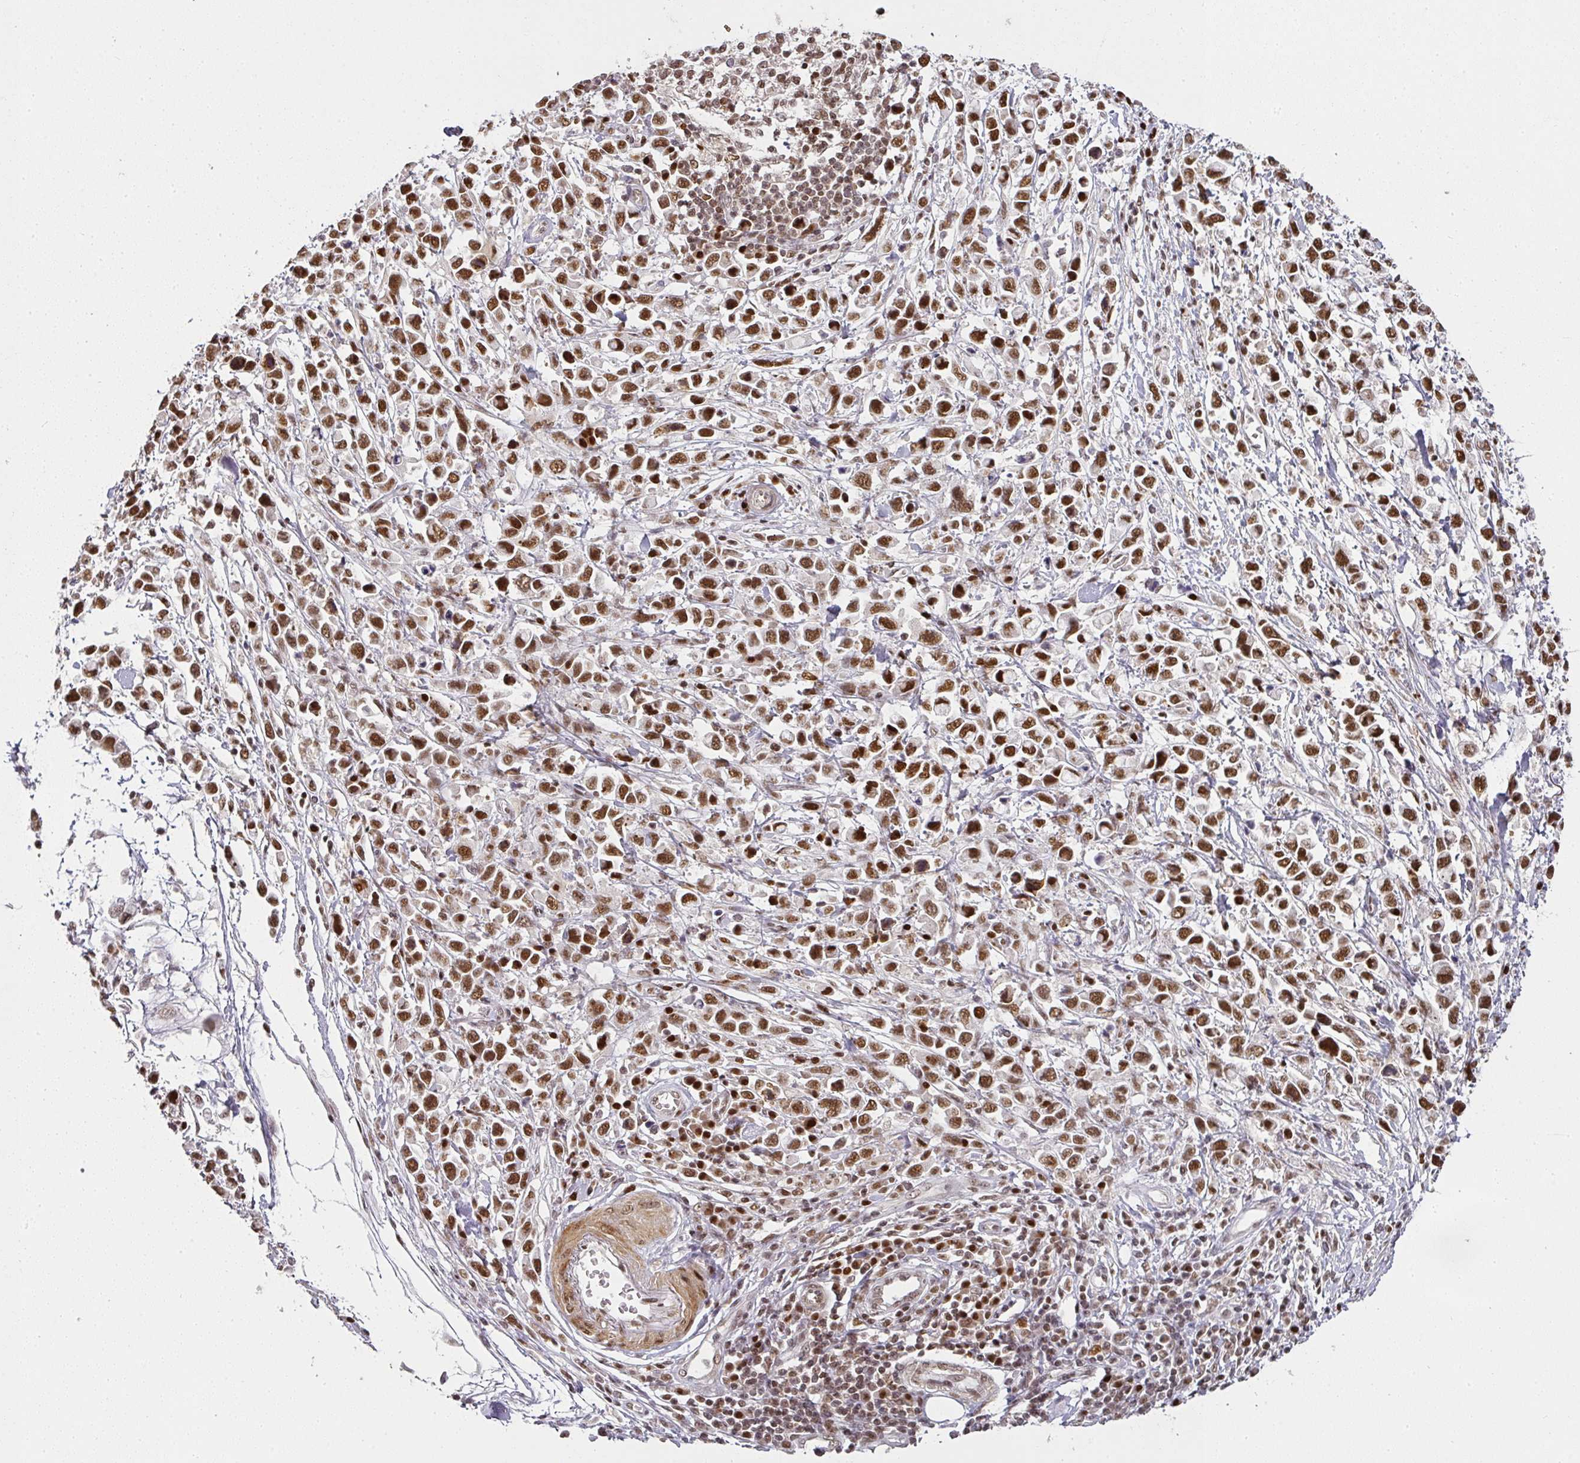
{"staining": {"intensity": "strong", "quantity": ">75%", "location": "nuclear"}, "tissue": "stomach cancer", "cell_type": "Tumor cells", "image_type": "cancer", "snomed": [{"axis": "morphology", "description": "Adenocarcinoma, NOS"}, {"axis": "topography", "description": "Stomach"}], "caption": "Tumor cells show high levels of strong nuclear expression in about >75% of cells in human stomach adenocarcinoma.", "gene": "GPRIN2", "patient": {"sex": "female", "age": 81}}